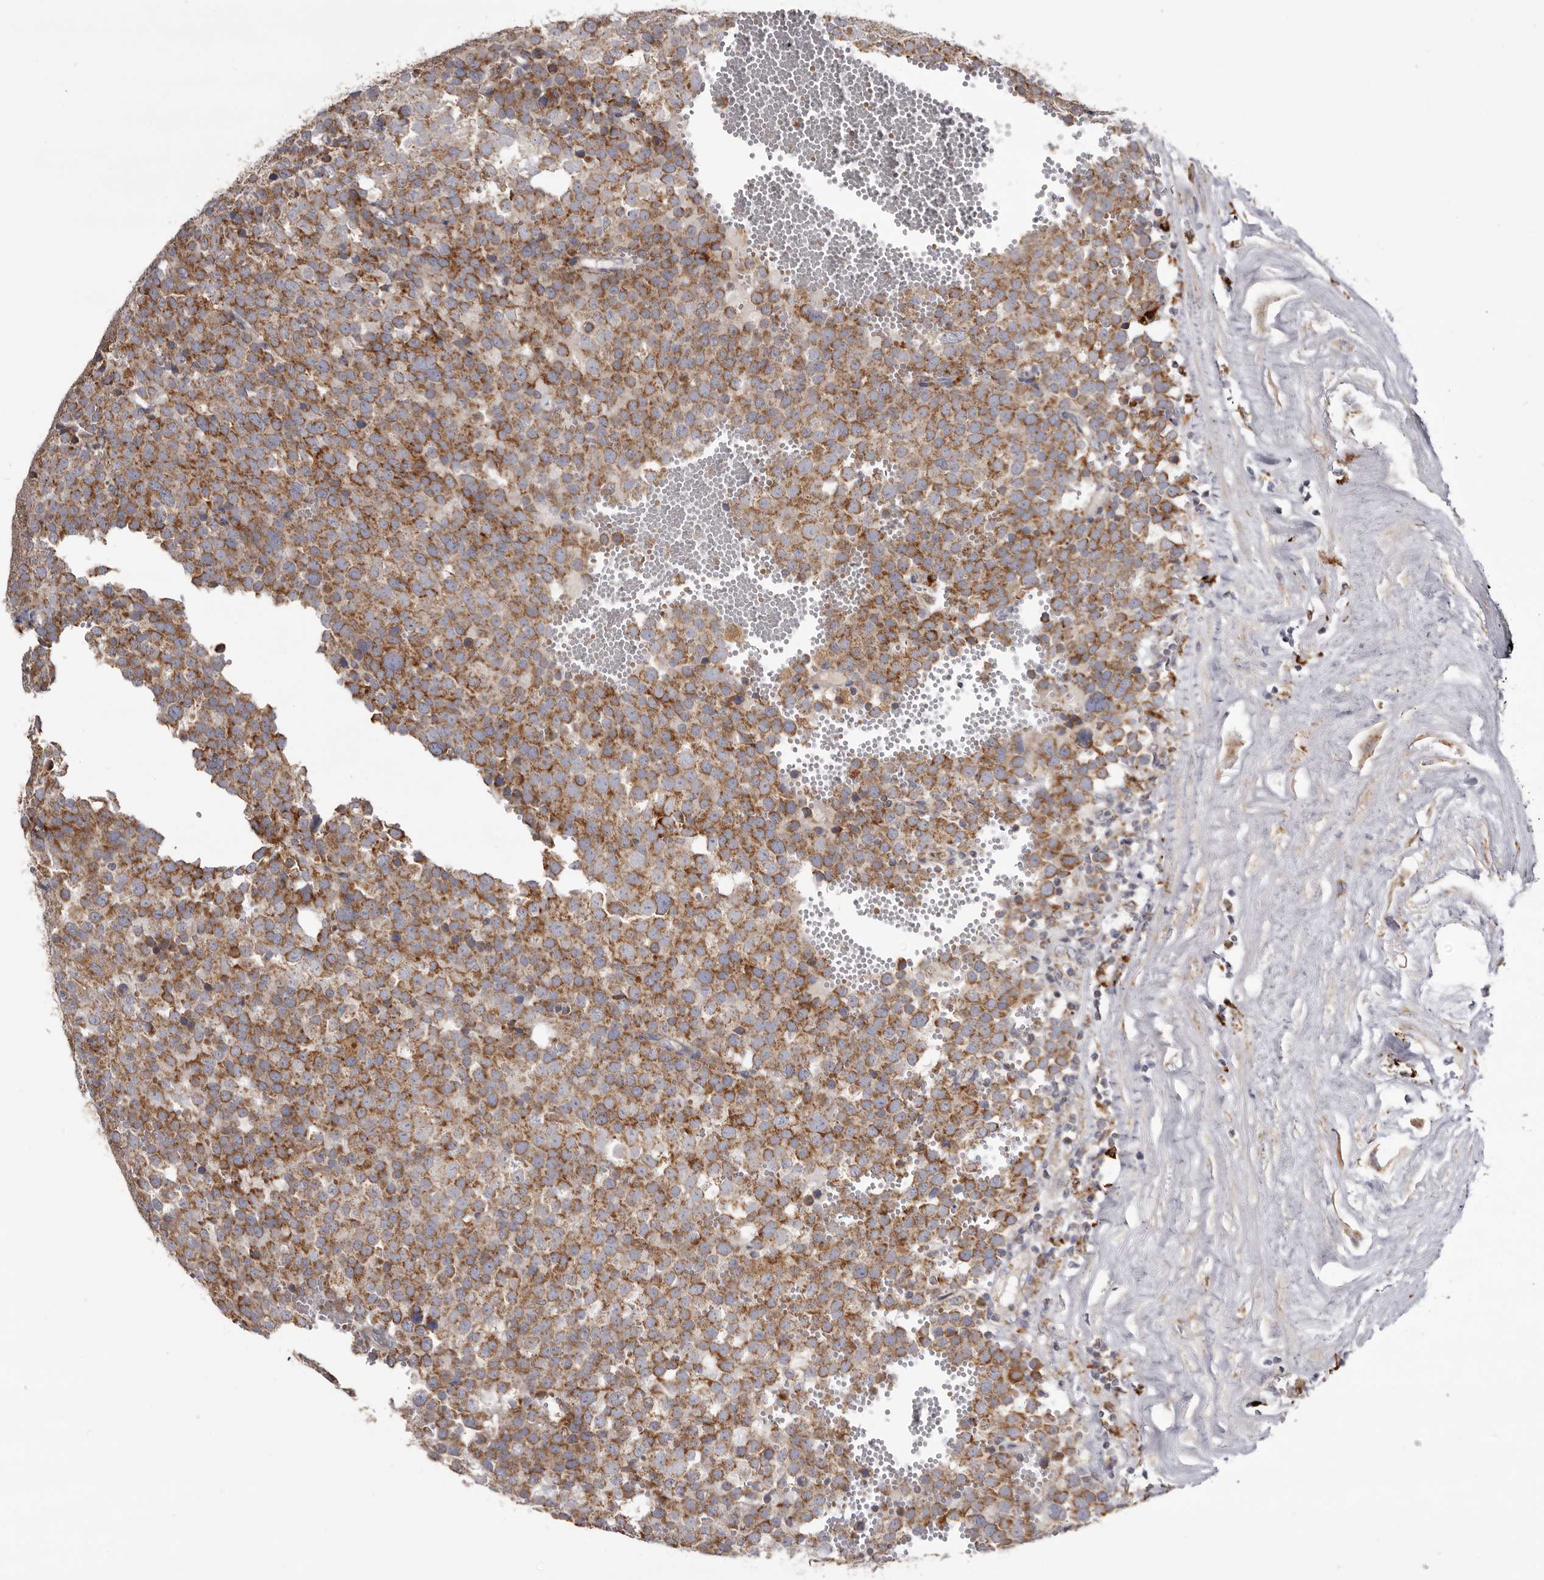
{"staining": {"intensity": "moderate", "quantity": ">75%", "location": "cytoplasmic/membranous"}, "tissue": "testis cancer", "cell_type": "Tumor cells", "image_type": "cancer", "snomed": [{"axis": "morphology", "description": "Seminoma, NOS"}, {"axis": "topography", "description": "Testis"}], "caption": "IHC image of testis cancer (seminoma) stained for a protein (brown), which displays medium levels of moderate cytoplasmic/membranous positivity in about >75% of tumor cells.", "gene": "MECR", "patient": {"sex": "male", "age": 71}}